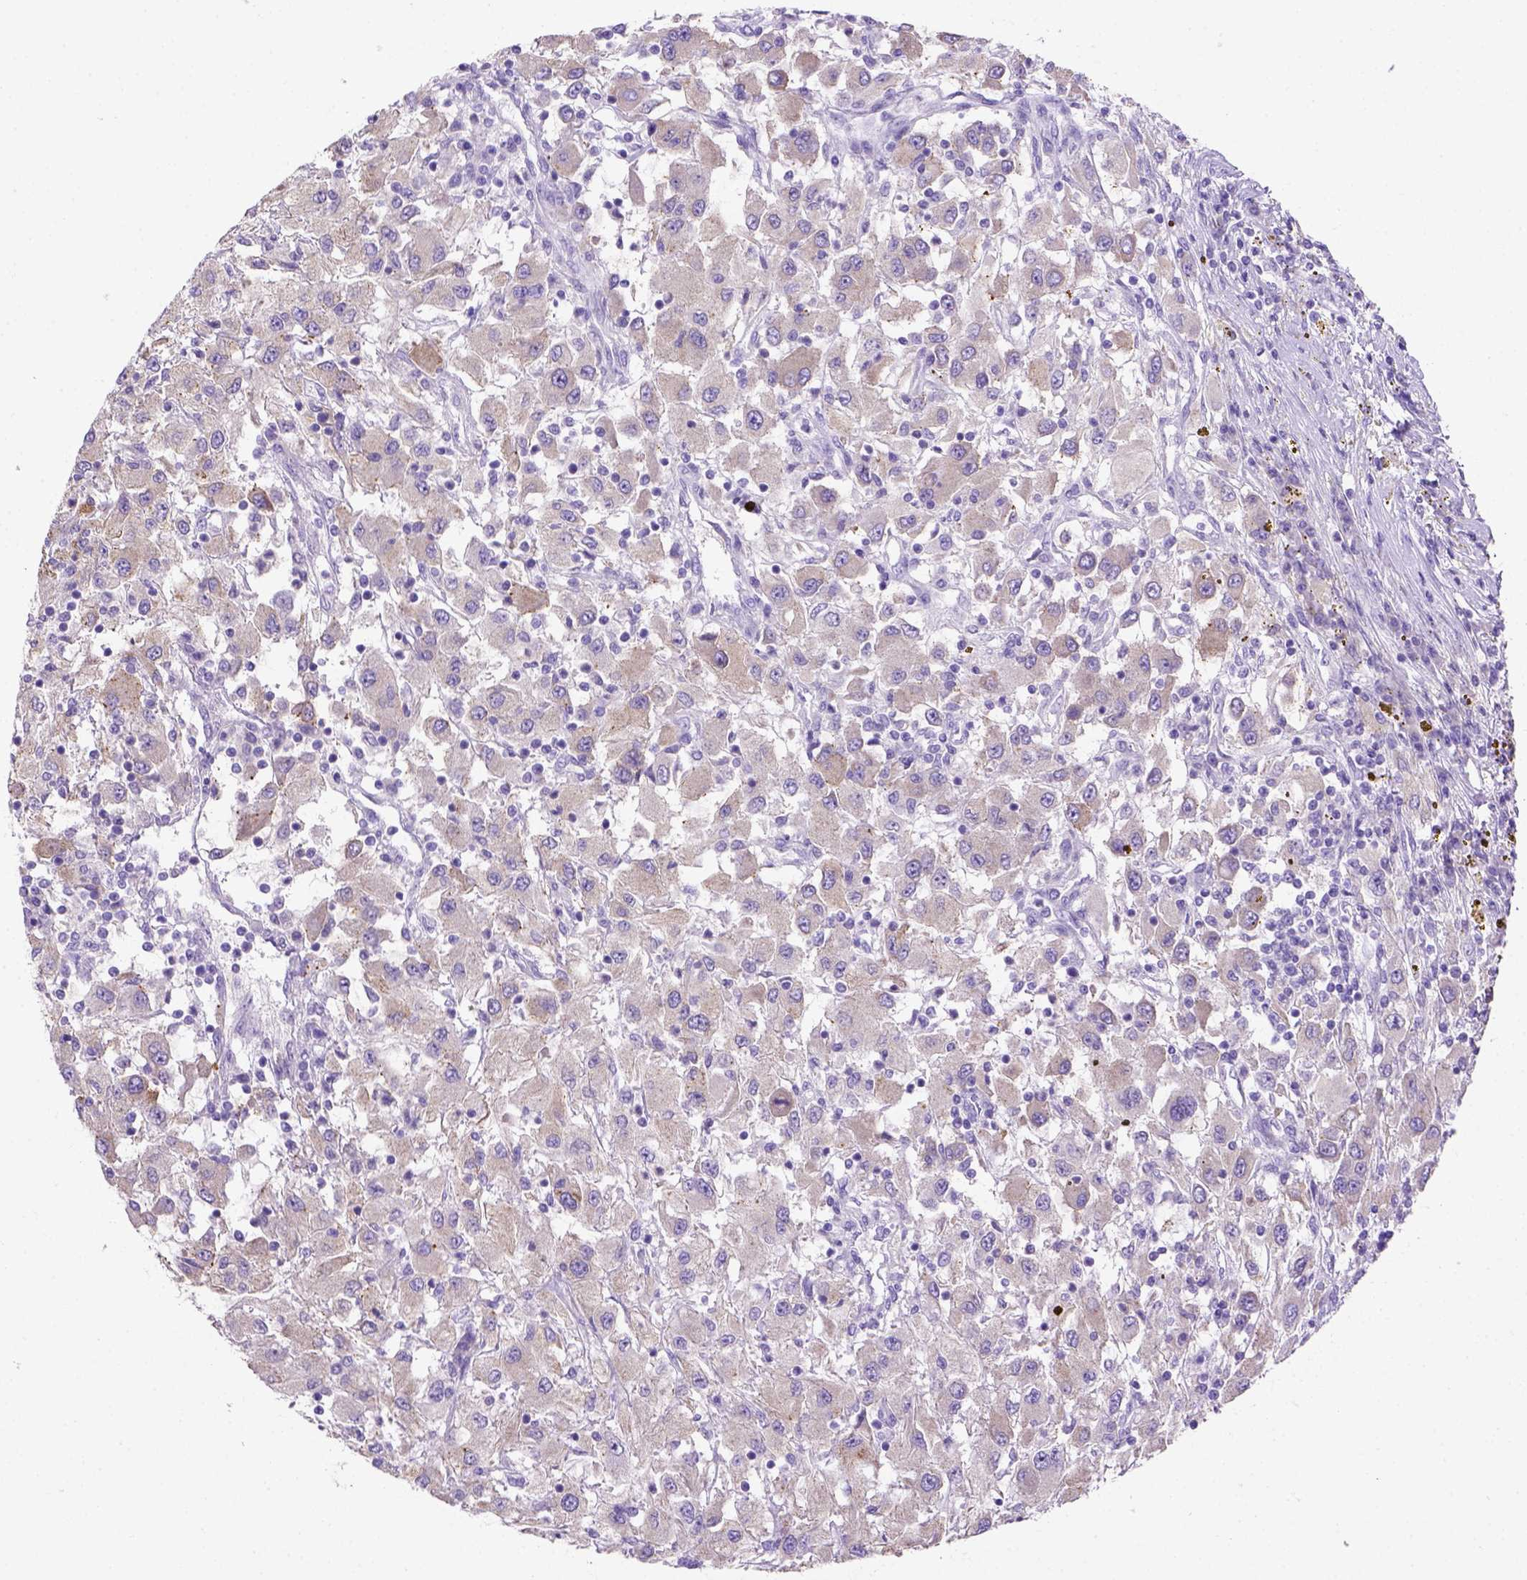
{"staining": {"intensity": "negative", "quantity": "none", "location": "none"}, "tissue": "renal cancer", "cell_type": "Tumor cells", "image_type": "cancer", "snomed": [{"axis": "morphology", "description": "Adenocarcinoma, NOS"}, {"axis": "topography", "description": "Kidney"}], "caption": "IHC histopathology image of human renal cancer stained for a protein (brown), which exhibits no staining in tumor cells.", "gene": "SIRPD", "patient": {"sex": "female", "age": 67}}